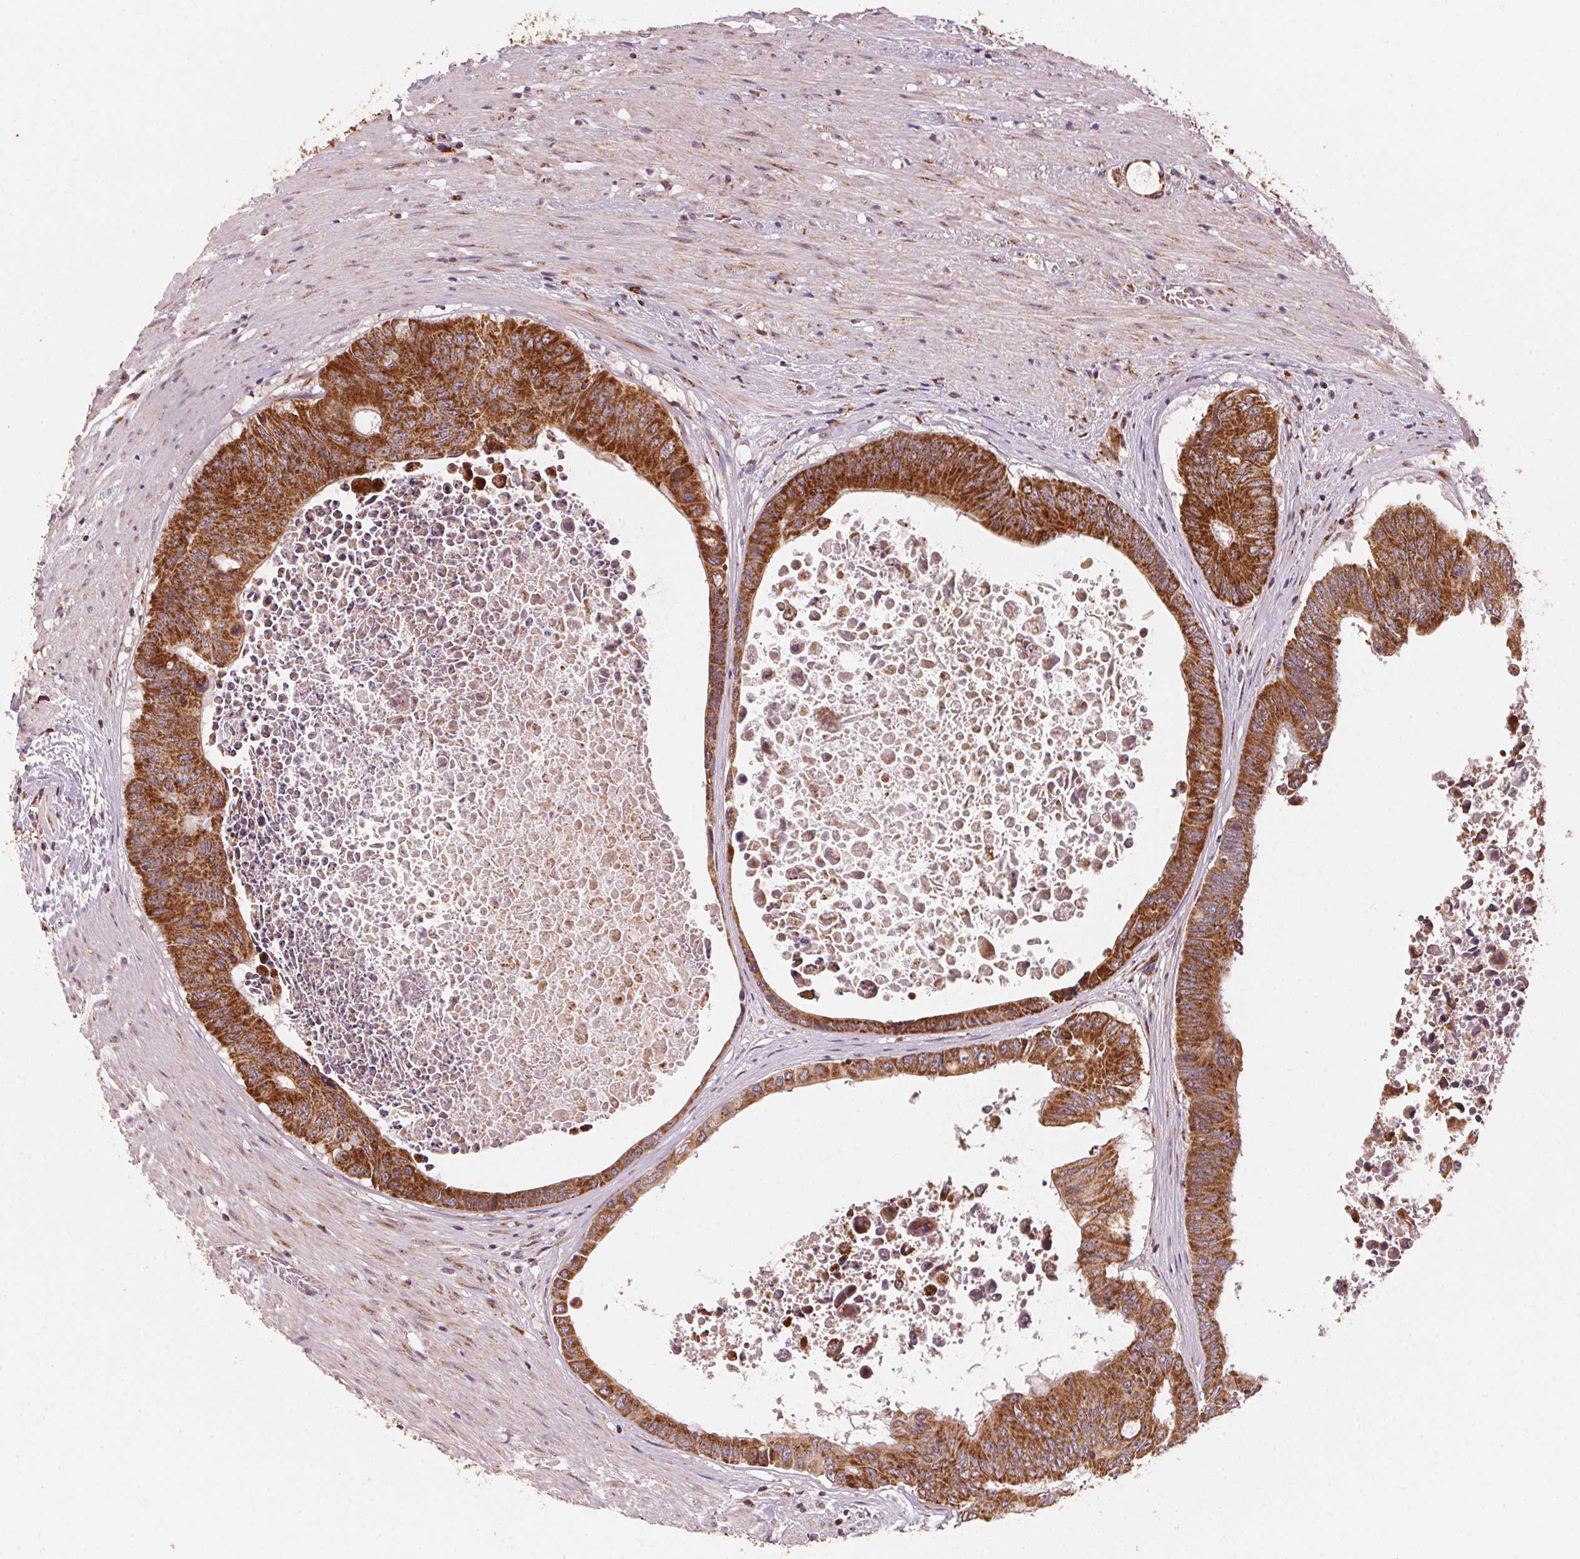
{"staining": {"intensity": "strong", "quantity": ">75%", "location": "cytoplasmic/membranous"}, "tissue": "colorectal cancer", "cell_type": "Tumor cells", "image_type": "cancer", "snomed": [{"axis": "morphology", "description": "Adenocarcinoma, NOS"}, {"axis": "topography", "description": "Rectum"}], "caption": "Human colorectal cancer (adenocarcinoma) stained with a protein marker shows strong staining in tumor cells.", "gene": "TOMM70", "patient": {"sex": "male", "age": 59}}